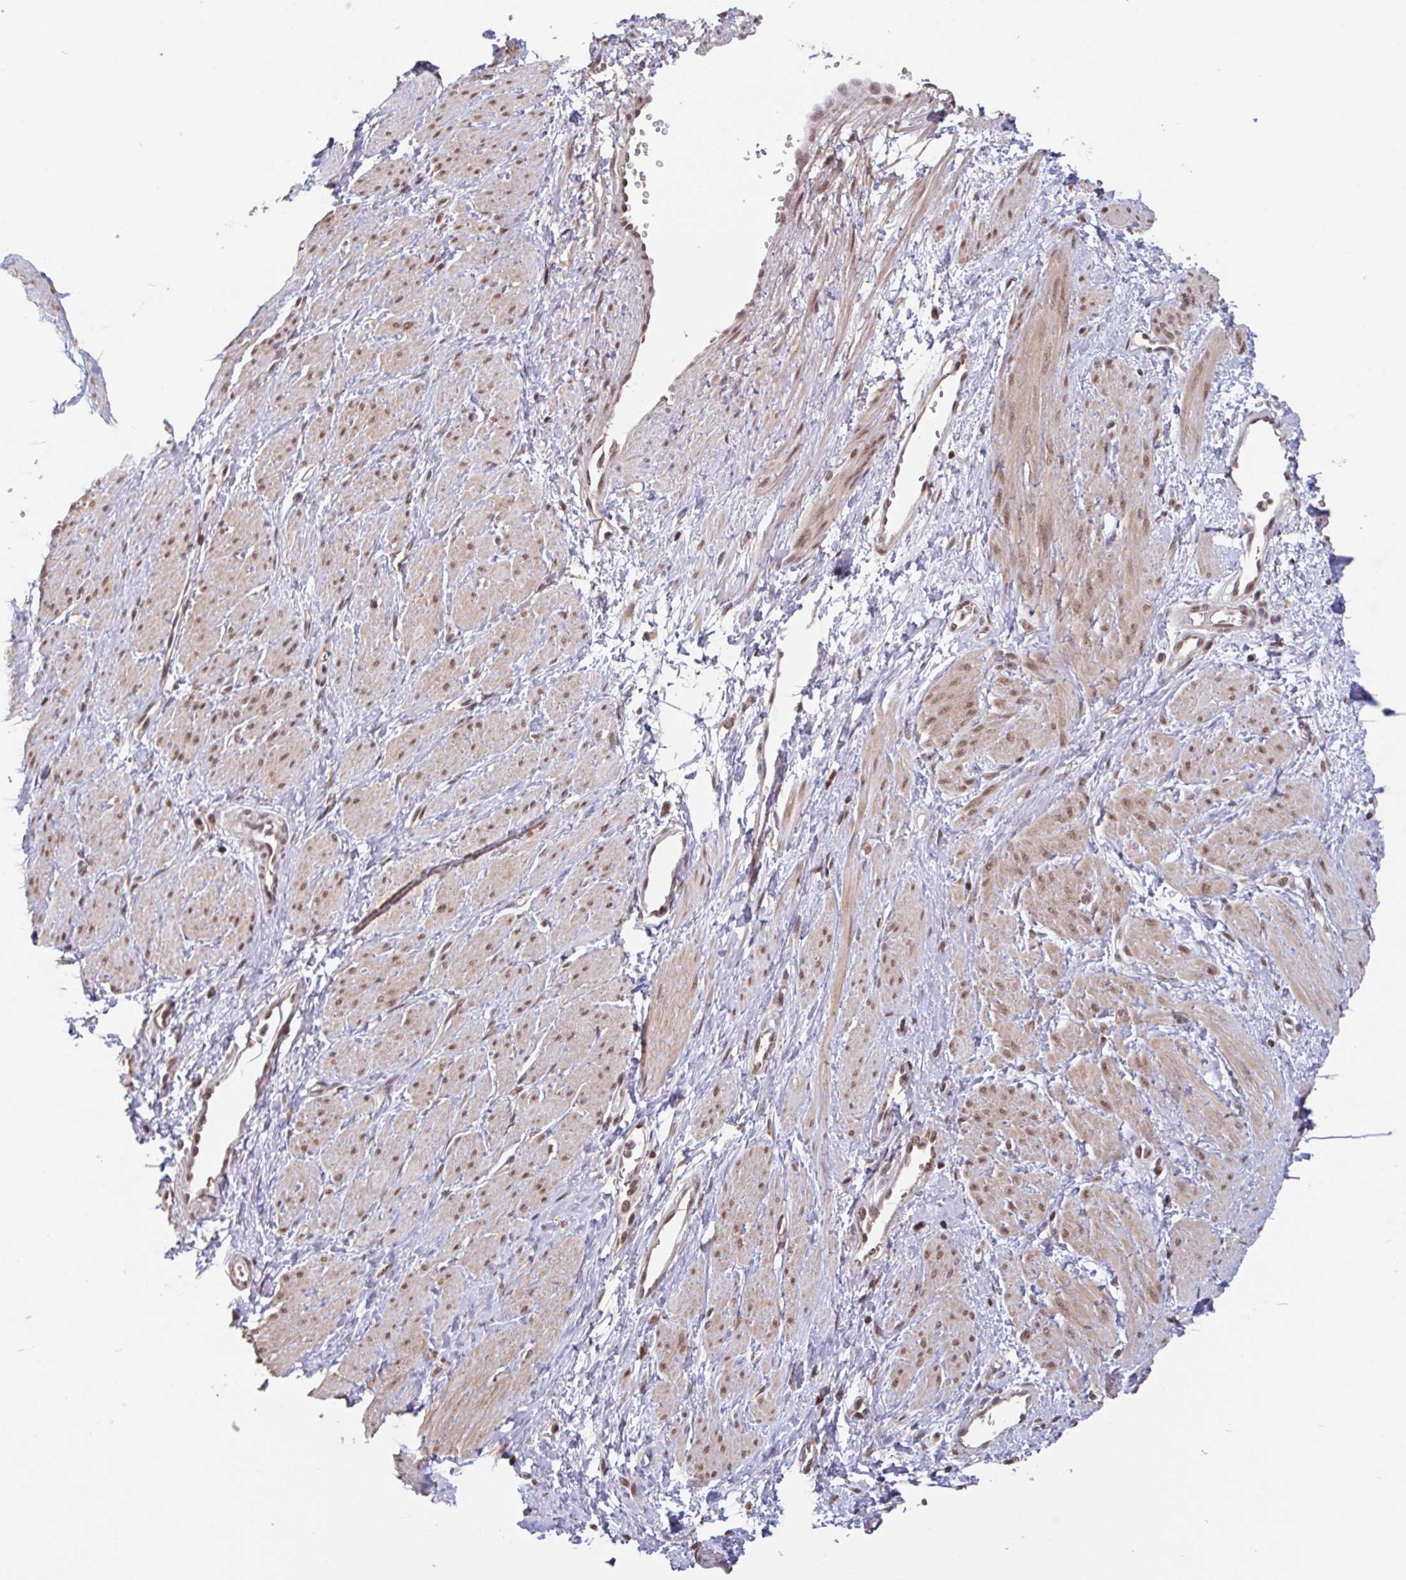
{"staining": {"intensity": "moderate", "quantity": ">75%", "location": "nuclear"}, "tissue": "smooth muscle", "cell_type": "Smooth muscle cells", "image_type": "normal", "snomed": [{"axis": "morphology", "description": "Normal tissue, NOS"}, {"axis": "topography", "description": "Smooth muscle"}, {"axis": "topography", "description": "Uterus"}], "caption": "Immunohistochemical staining of normal smooth muscle reveals medium levels of moderate nuclear expression in about >75% of smooth muscle cells.", "gene": "DR1", "patient": {"sex": "female", "age": 39}}